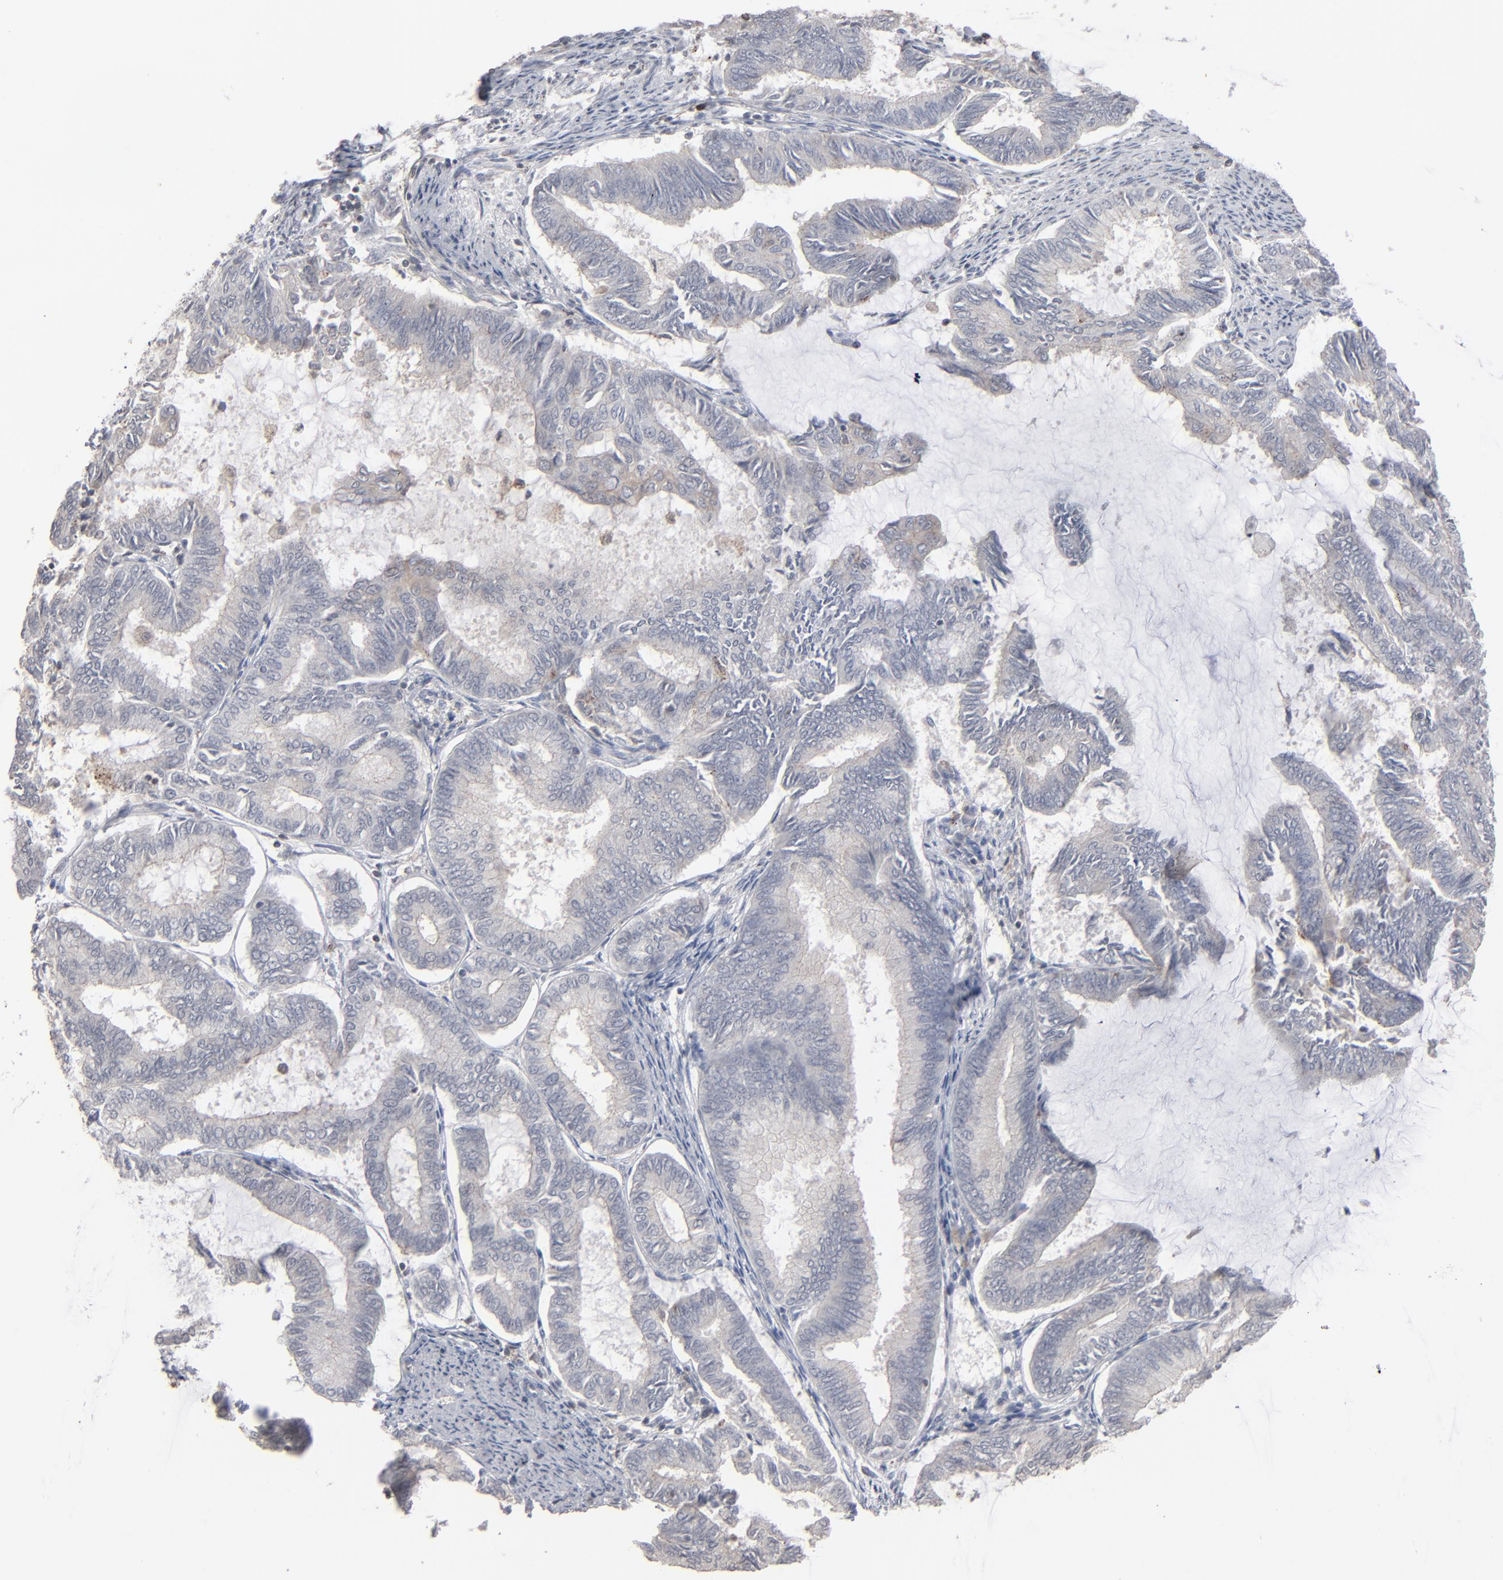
{"staining": {"intensity": "negative", "quantity": "none", "location": "none"}, "tissue": "endometrial cancer", "cell_type": "Tumor cells", "image_type": "cancer", "snomed": [{"axis": "morphology", "description": "Adenocarcinoma, NOS"}, {"axis": "topography", "description": "Endometrium"}], "caption": "A high-resolution photomicrograph shows immunohistochemistry staining of endometrial adenocarcinoma, which displays no significant positivity in tumor cells.", "gene": "STAT4", "patient": {"sex": "female", "age": 86}}